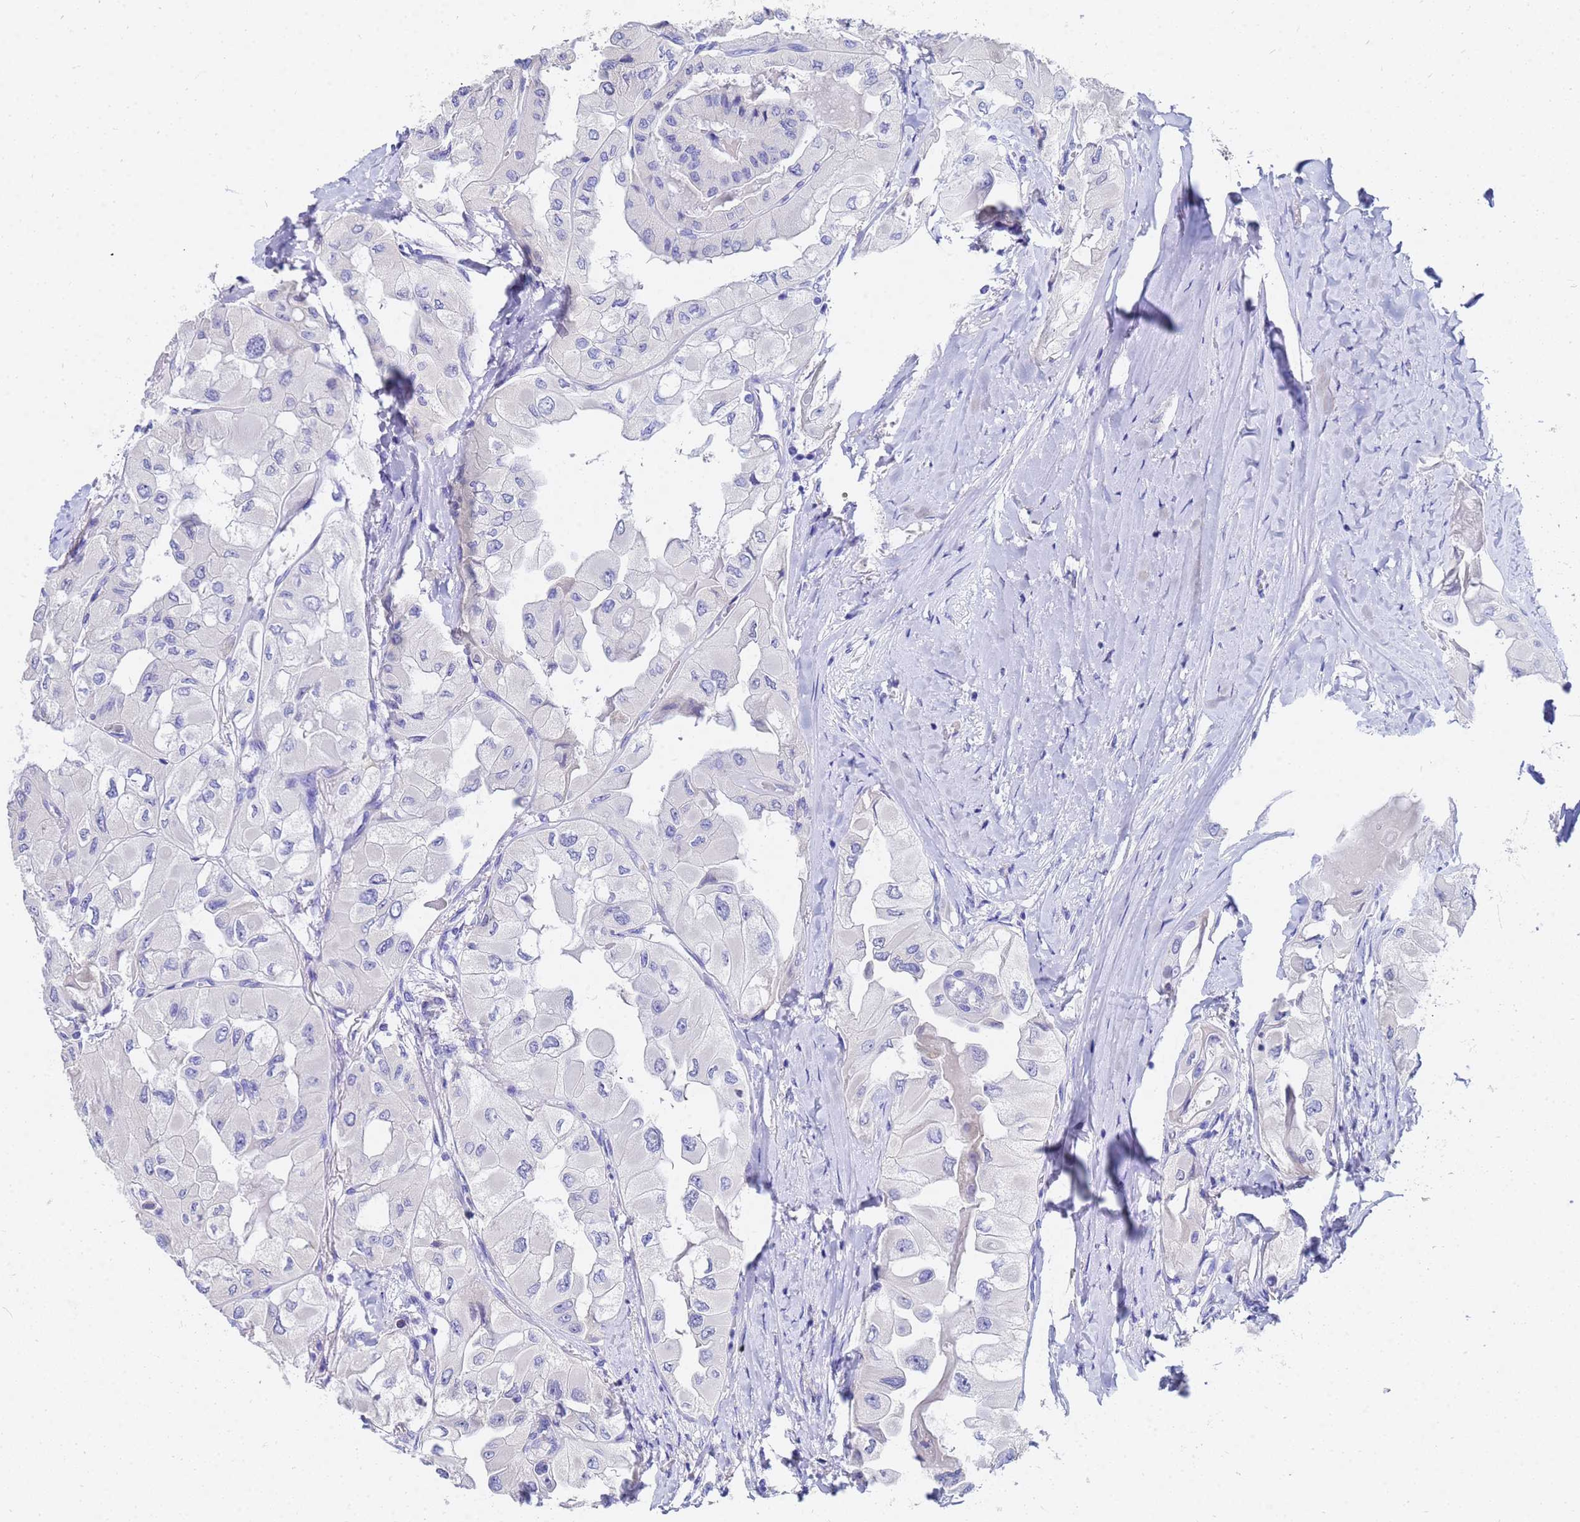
{"staining": {"intensity": "negative", "quantity": "none", "location": "none"}, "tissue": "thyroid cancer", "cell_type": "Tumor cells", "image_type": "cancer", "snomed": [{"axis": "morphology", "description": "Normal tissue, NOS"}, {"axis": "morphology", "description": "Papillary adenocarcinoma, NOS"}, {"axis": "topography", "description": "Thyroid gland"}], "caption": "An IHC photomicrograph of thyroid cancer is shown. There is no staining in tumor cells of thyroid cancer. The staining was performed using DAB to visualize the protein expression in brown, while the nuclei were stained in blue with hematoxylin (Magnification: 20x).", "gene": "C2orf72", "patient": {"sex": "female", "age": 59}}